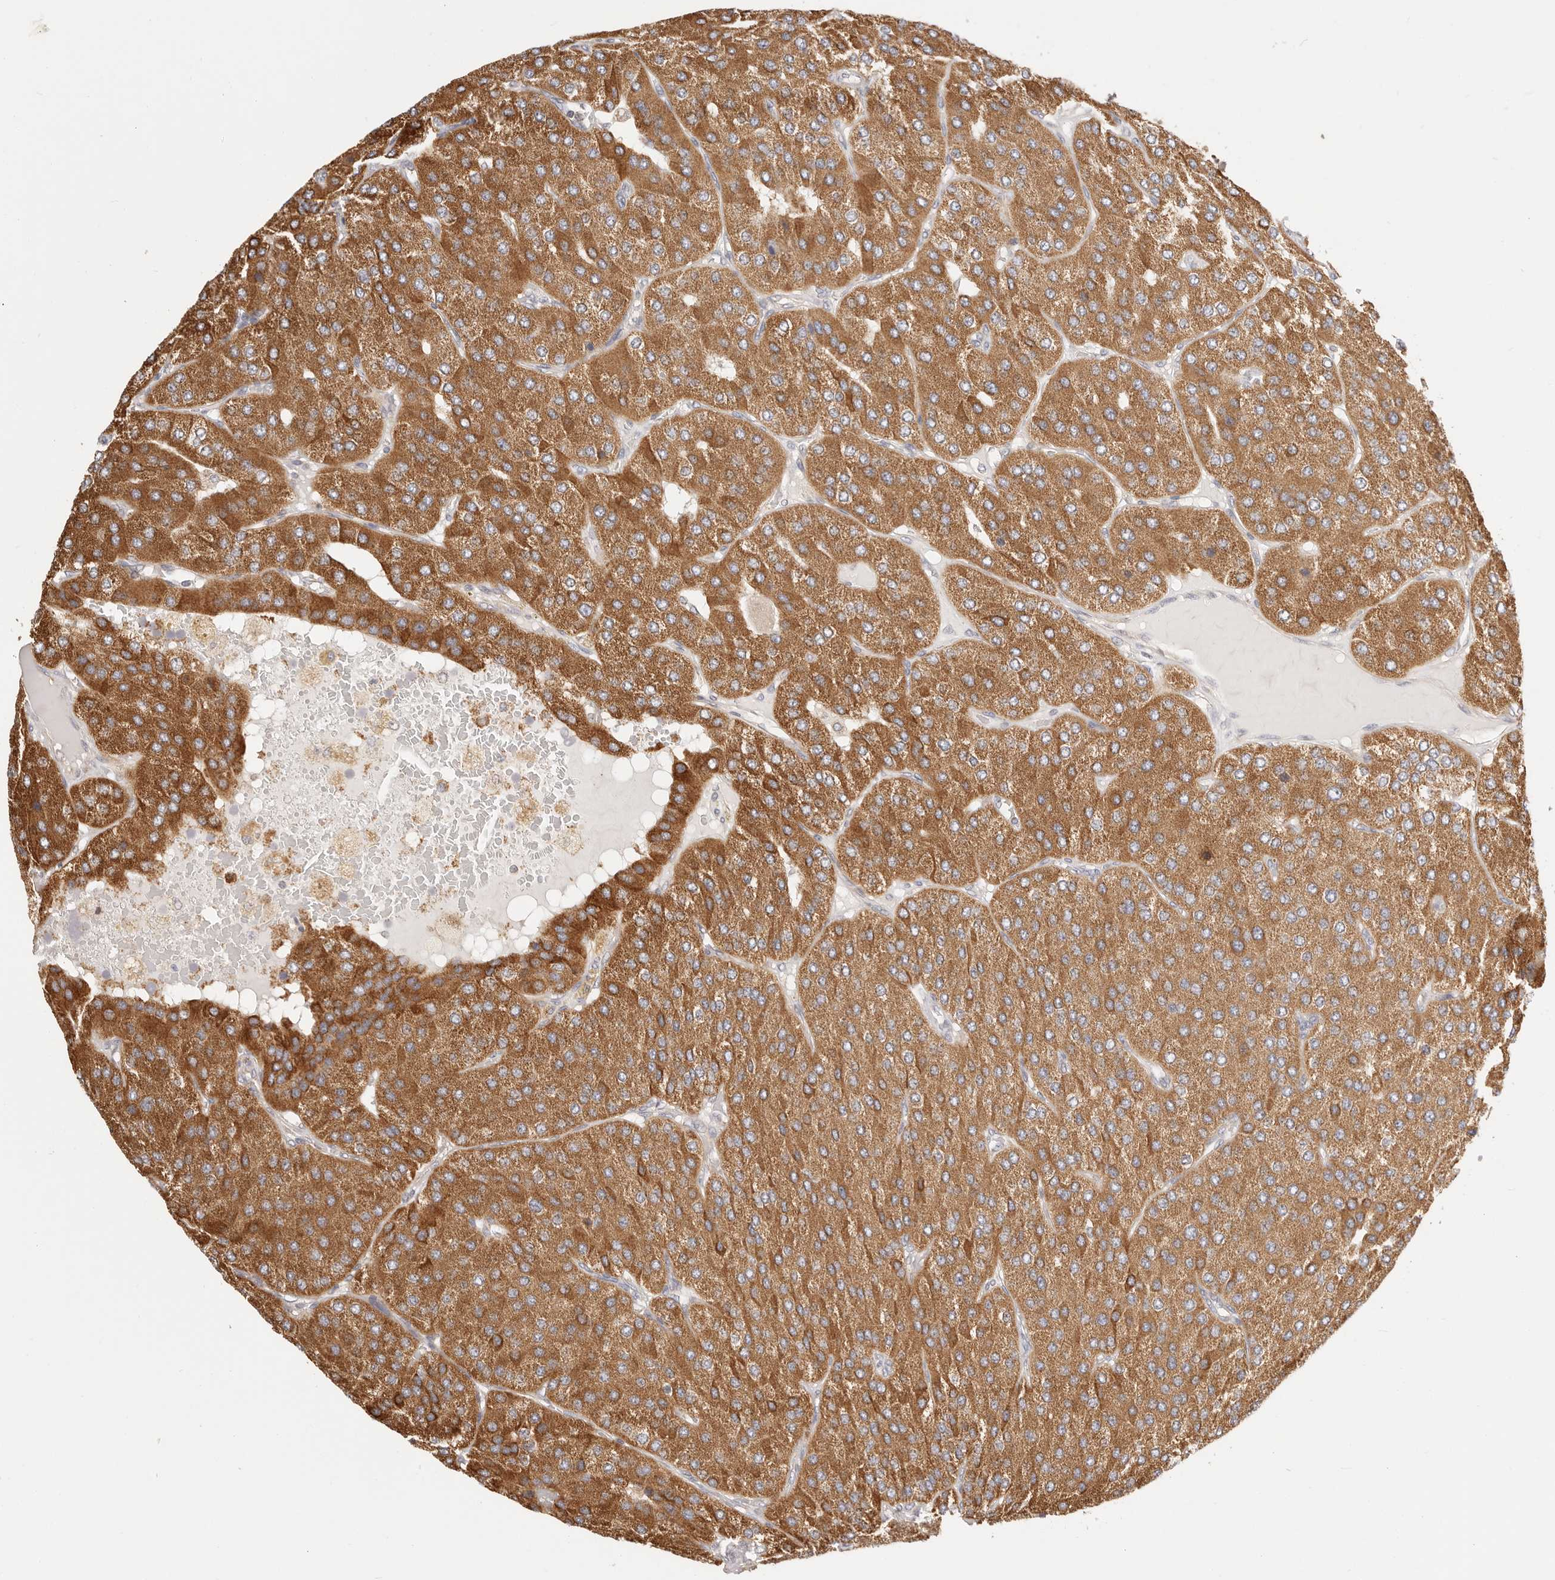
{"staining": {"intensity": "moderate", "quantity": ">75%", "location": "cytoplasmic/membranous"}, "tissue": "parathyroid gland", "cell_type": "Glandular cells", "image_type": "normal", "snomed": [{"axis": "morphology", "description": "Normal tissue, NOS"}, {"axis": "morphology", "description": "Adenoma, NOS"}, {"axis": "topography", "description": "Parathyroid gland"}], "caption": "Parathyroid gland stained with IHC reveals moderate cytoplasmic/membranous staining in approximately >75% of glandular cells. The protein is stained brown, and the nuclei are stained in blue (DAB IHC with brightfield microscopy, high magnification).", "gene": "KCMF1", "patient": {"sex": "female", "age": 86}}